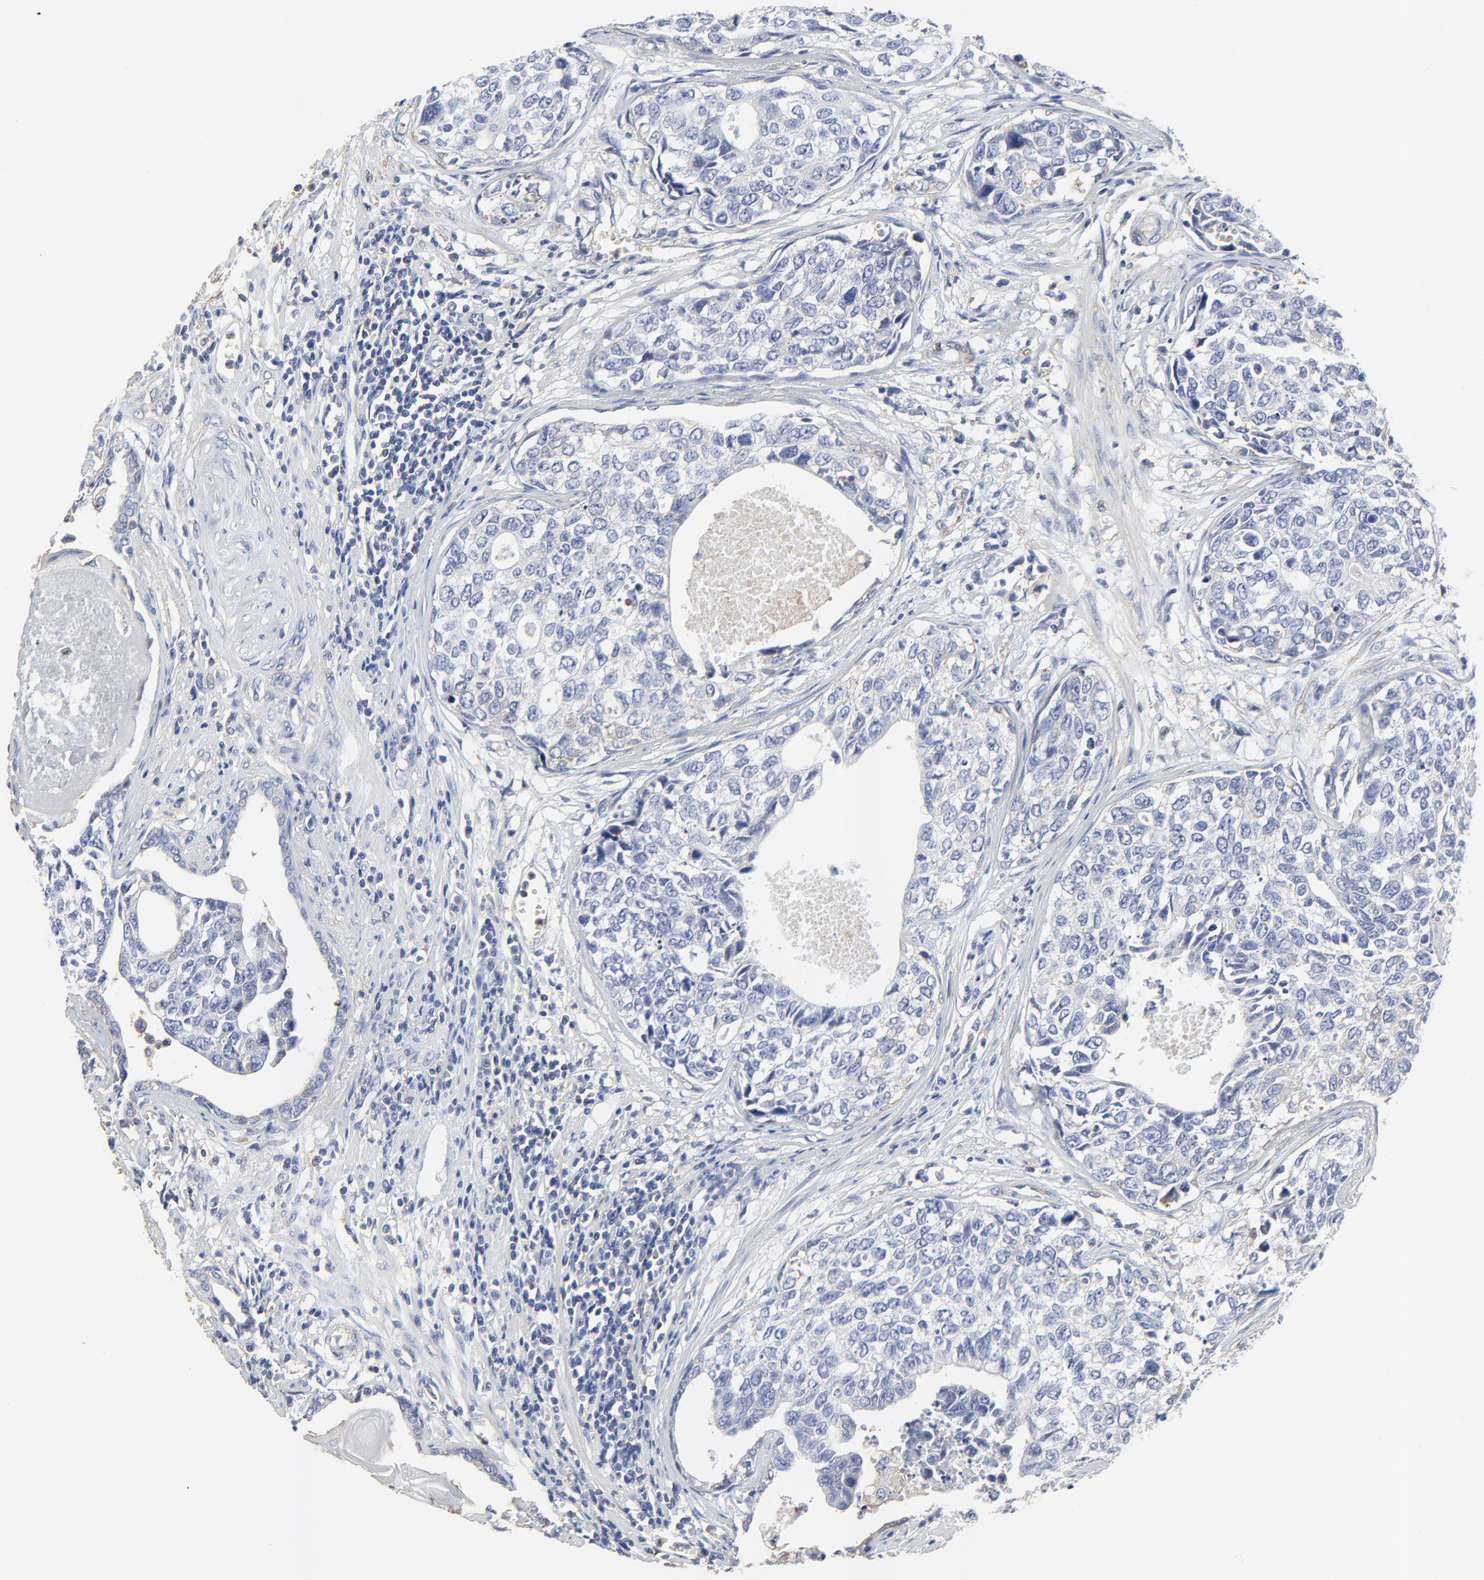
{"staining": {"intensity": "weak", "quantity": "<25%", "location": "cytoplasmic/membranous"}, "tissue": "urothelial cancer", "cell_type": "Tumor cells", "image_type": "cancer", "snomed": [{"axis": "morphology", "description": "Urothelial carcinoma, High grade"}, {"axis": "topography", "description": "Urinary bladder"}], "caption": "Tumor cells are negative for protein expression in human high-grade urothelial carcinoma.", "gene": "NXF3", "patient": {"sex": "male", "age": 81}}